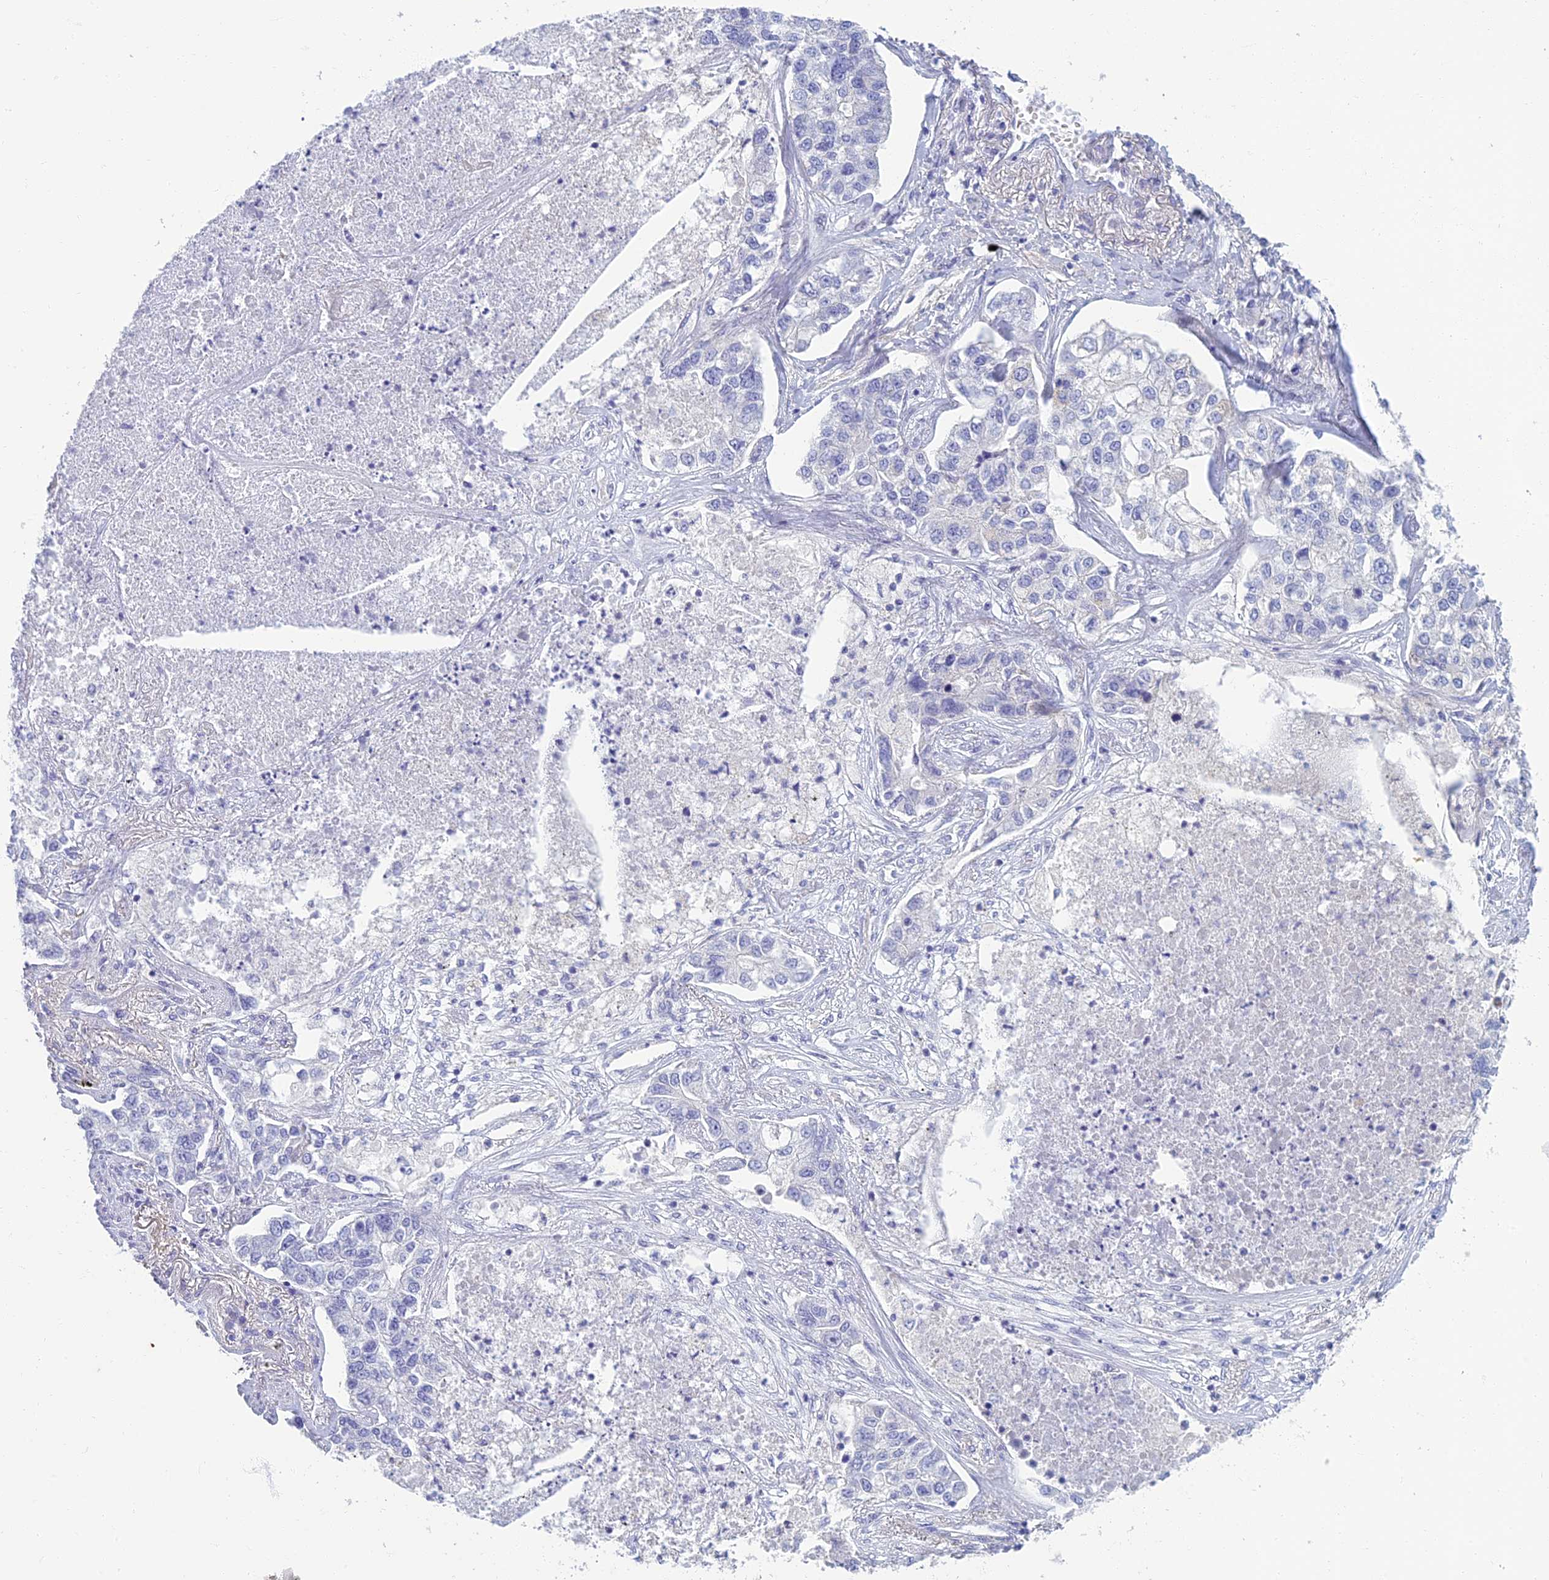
{"staining": {"intensity": "negative", "quantity": "none", "location": "none"}, "tissue": "lung cancer", "cell_type": "Tumor cells", "image_type": "cancer", "snomed": [{"axis": "morphology", "description": "Adenocarcinoma, NOS"}, {"axis": "topography", "description": "Lung"}], "caption": "A high-resolution image shows immunohistochemistry staining of lung adenocarcinoma, which exhibits no significant expression in tumor cells.", "gene": "NEURL1", "patient": {"sex": "male", "age": 49}}